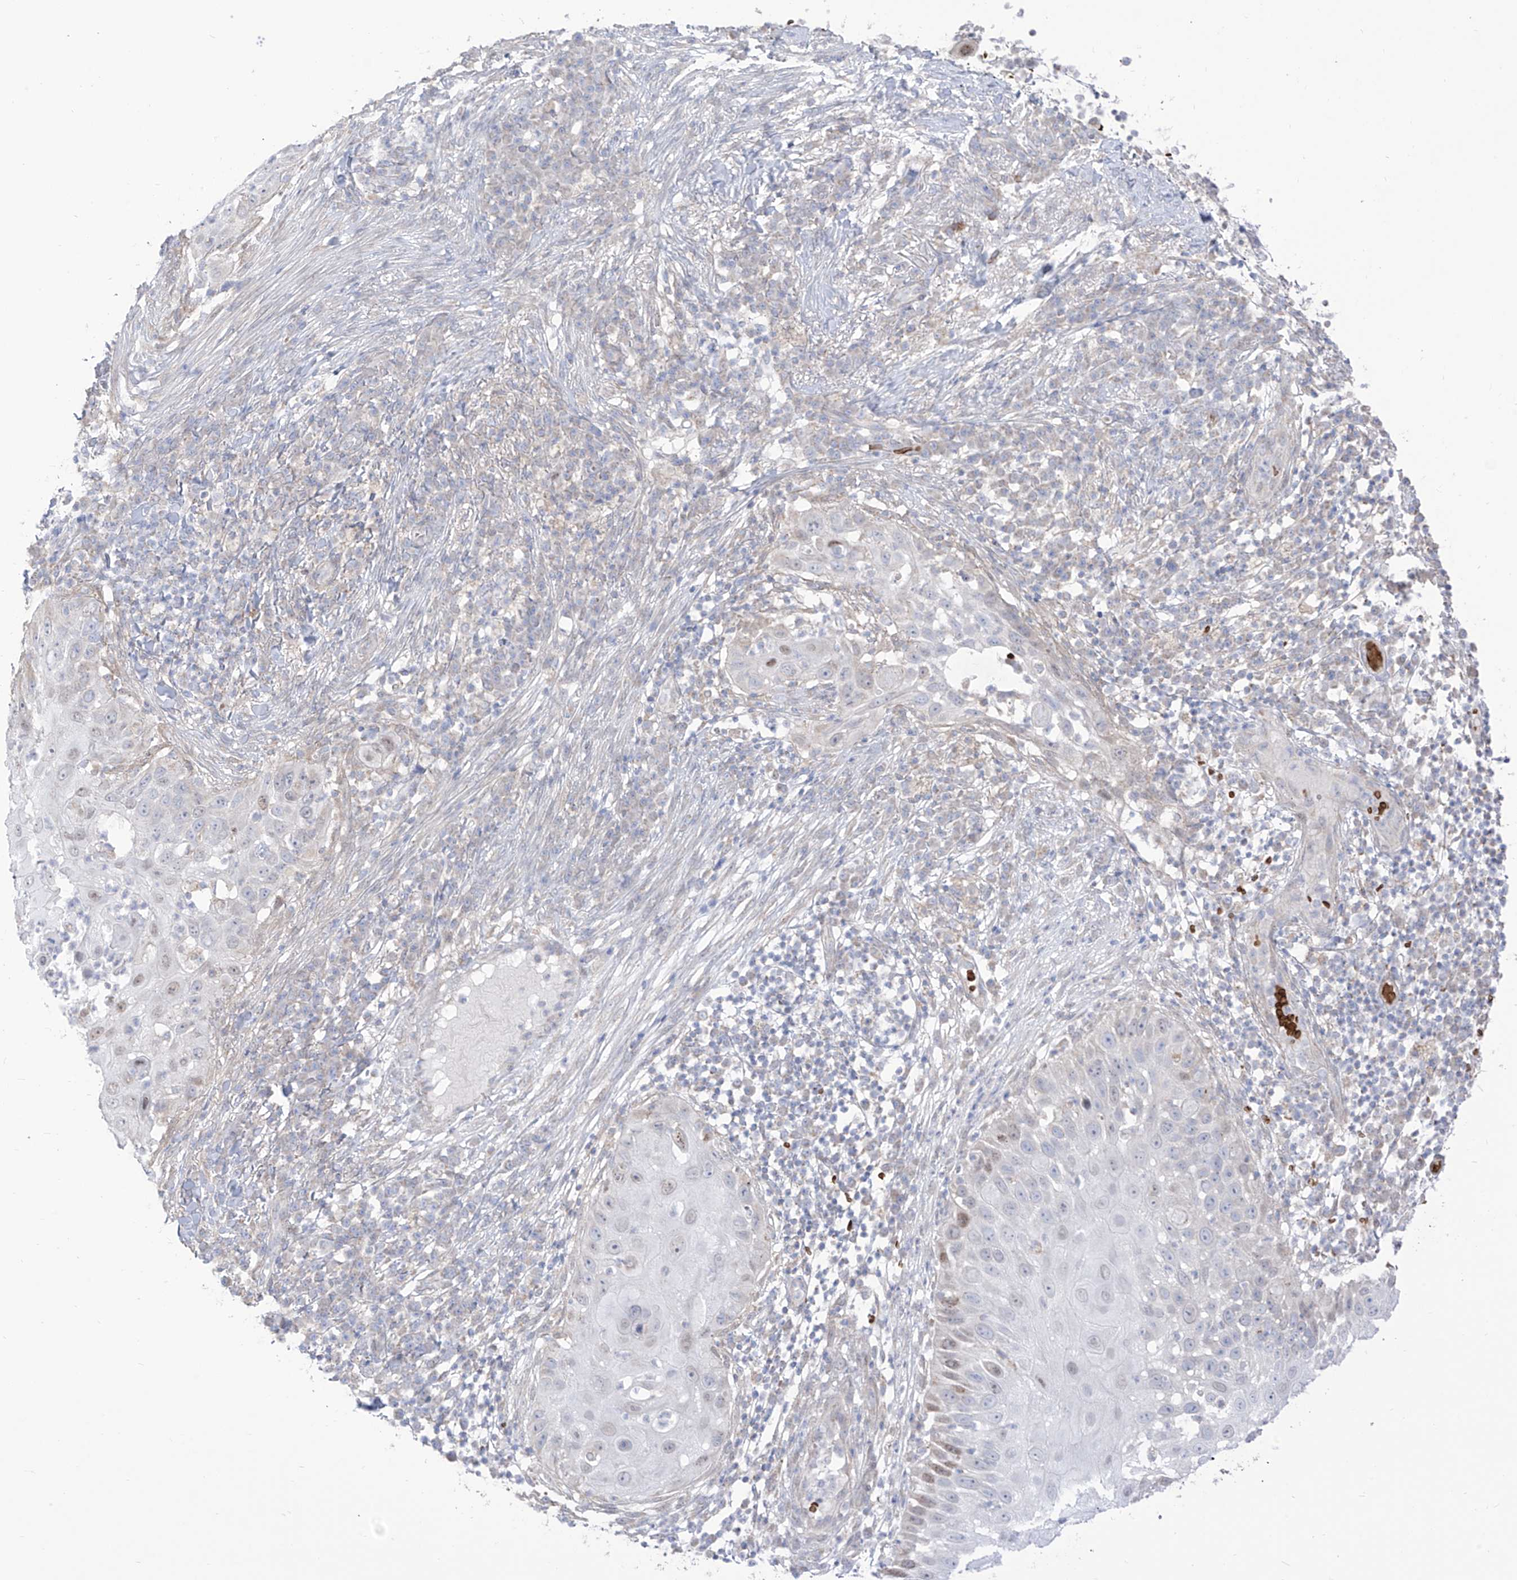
{"staining": {"intensity": "negative", "quantity": "none", "location": "none"}, "tissue": "skin cancer", "cell_type": "Tumor cells", "image_type": "cancer", "snomed": [{"axis": "morphology", "description": "Squamous cell carcinoma, NOS"}, {"axis": "topography", "description": "Skin"}], "caption": "Immunohistochemistry image of skin cancer stained for a protein (brown), which exhibits no expression in tumor cells.", "gene": "ARHGEF40", "patient": {"sex": "female", "age": 44}}